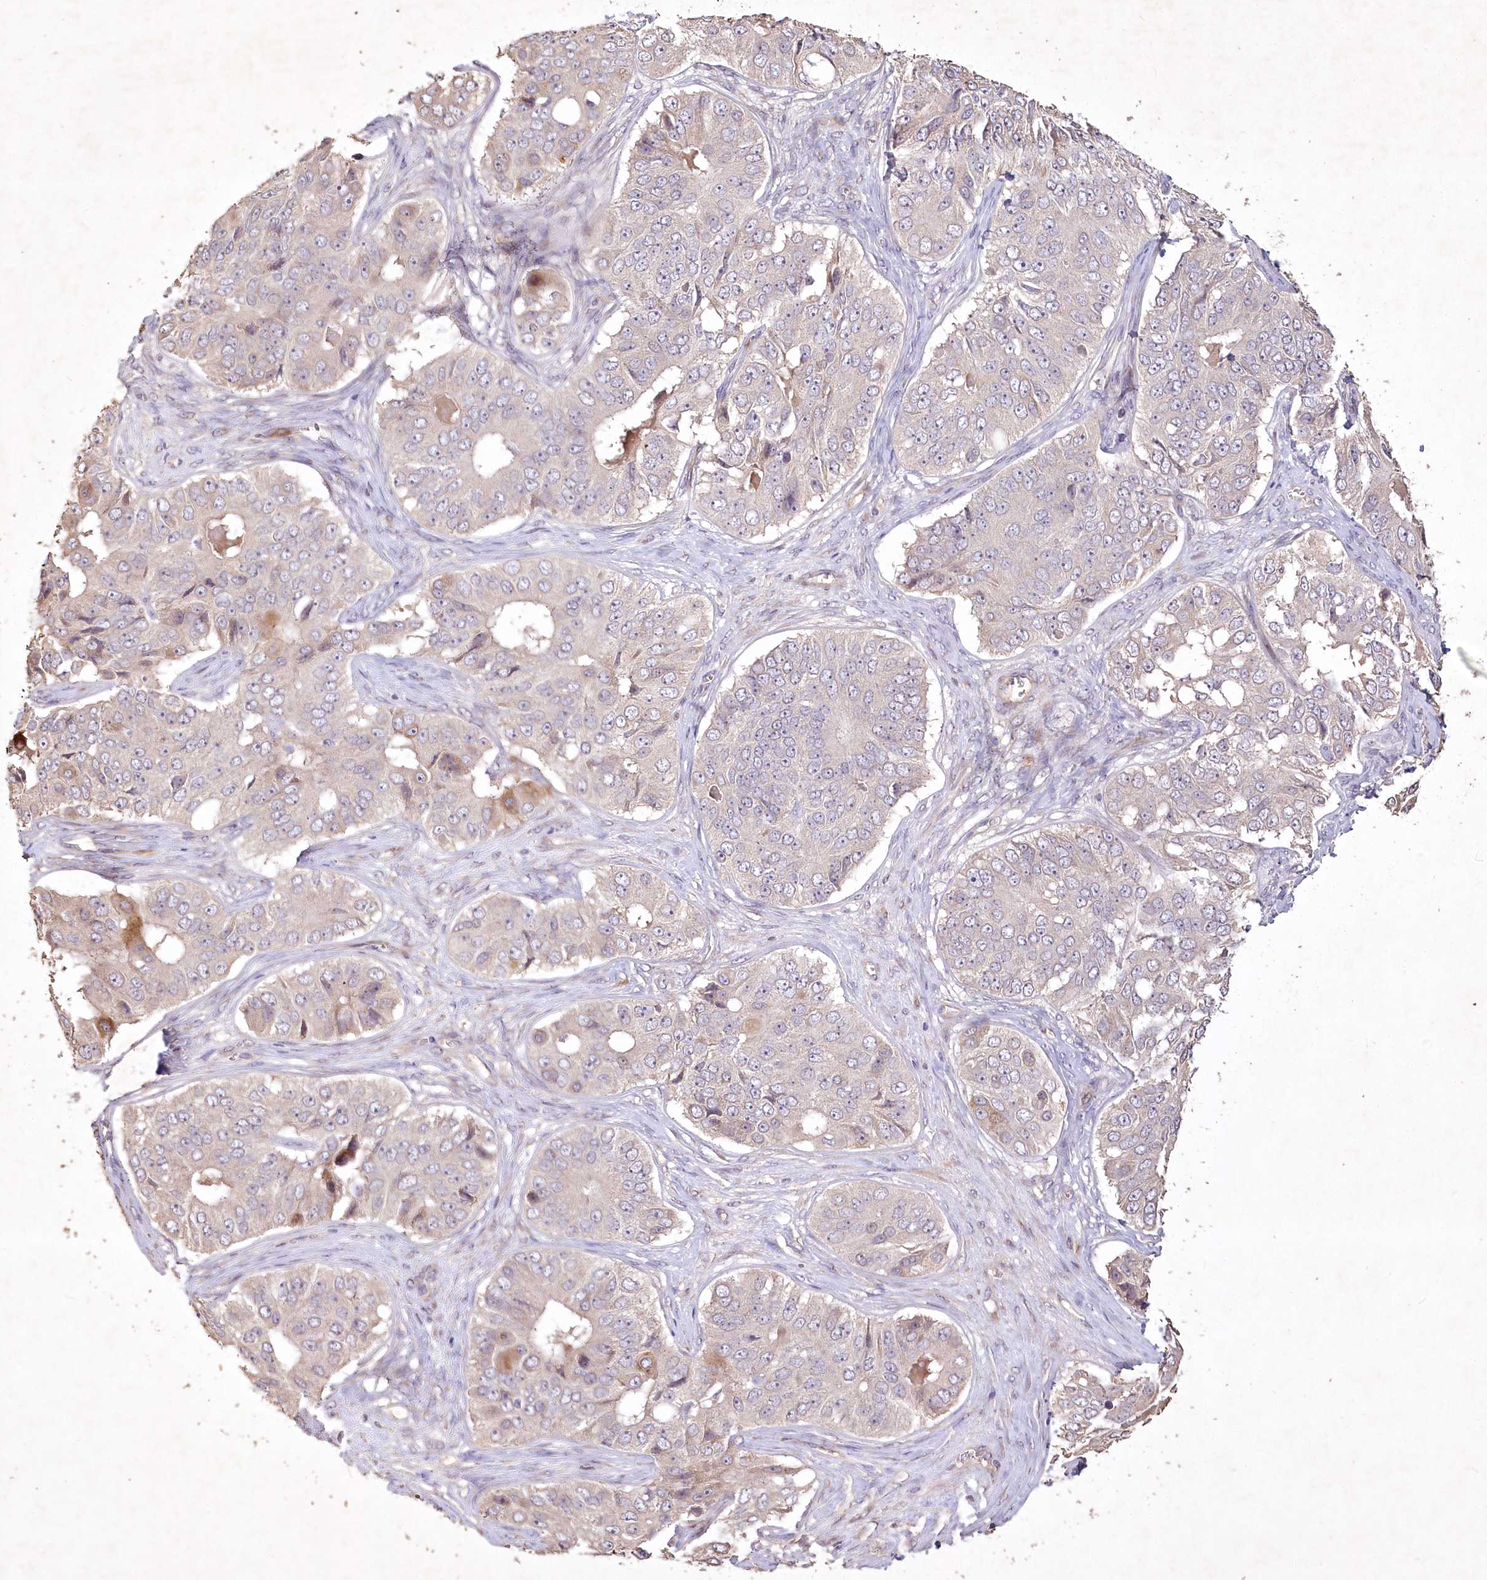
{"staining": {"intensity": "weak", "quantity": "<25%", "location": "cytoplasmic/membranous"}, "tissue": "ovarian cancer", "cell_type": "Tumor cells", "image_type": "cancer", "snomed": [{"axis": "morphology", "description": "Carcinoma, endometroid"}, {"axis": "topography", "description": "Ovary"}], "caption": "Tumor cells are negative for protein expression in human ovarian cancer. (Brightfield microscopy of DAB (3,3'-diaminobenzidine) IHC at high magnification).", "gene": "IRAK1BP1", "patient": {"sex": "female", "age": 51}}